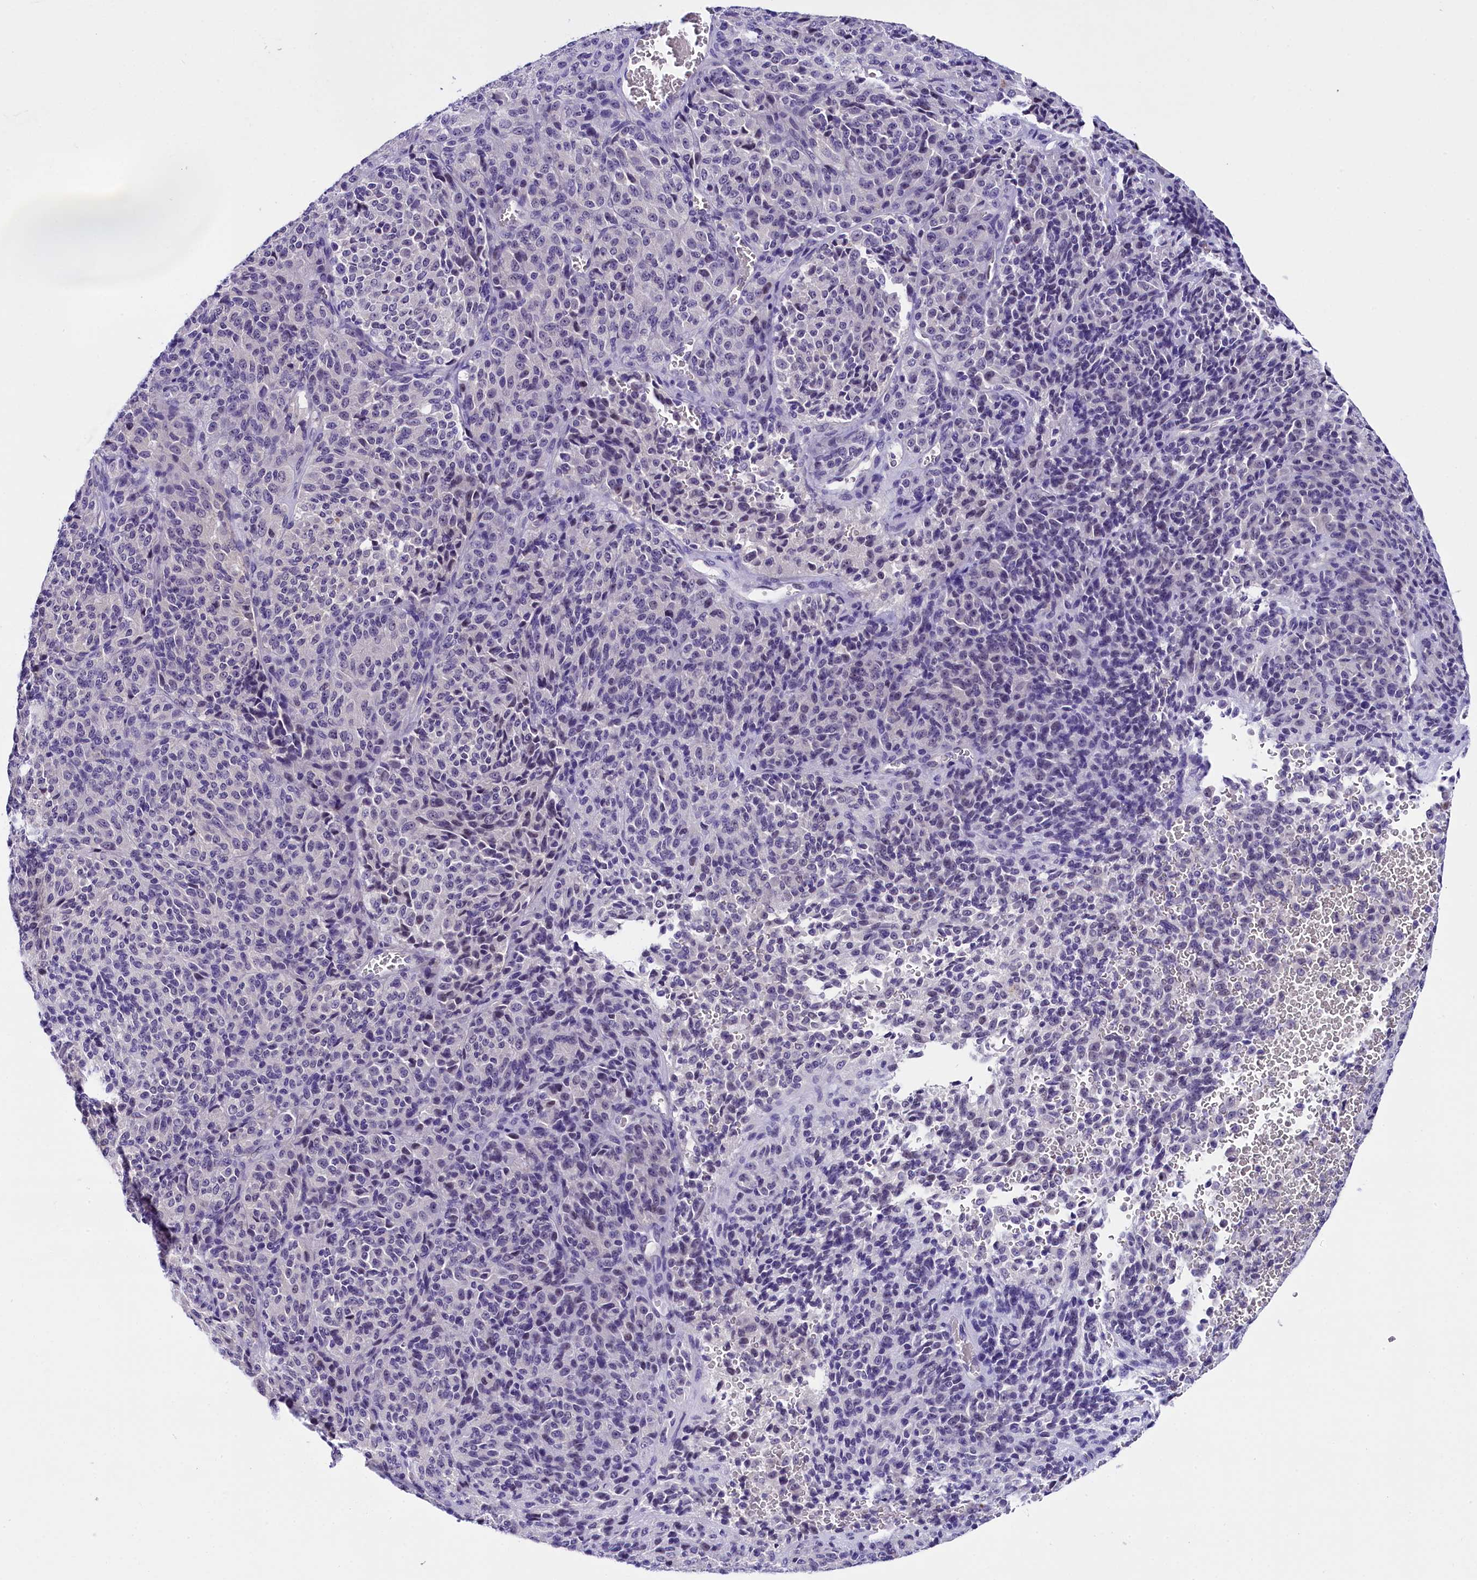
{"staining": {"intensity": "negative", "quantity": "none", "location": "none"}, "tissue": "melanoma", "cell_type": "Tumor cells", "image_type": "cancer", "snomed": [{"axis": "morphology", "description": "Malignant melanoma, Metastatic site"}, {"axis": "topography", "description": "Brain"}], "caption": "This is a histopathology image of IHC staining of malignant melanoma (metastatic site), which shows no positivity in tumor cells.", "gene": "IQCN", "patient": {"sex": "female", "age": 56}}